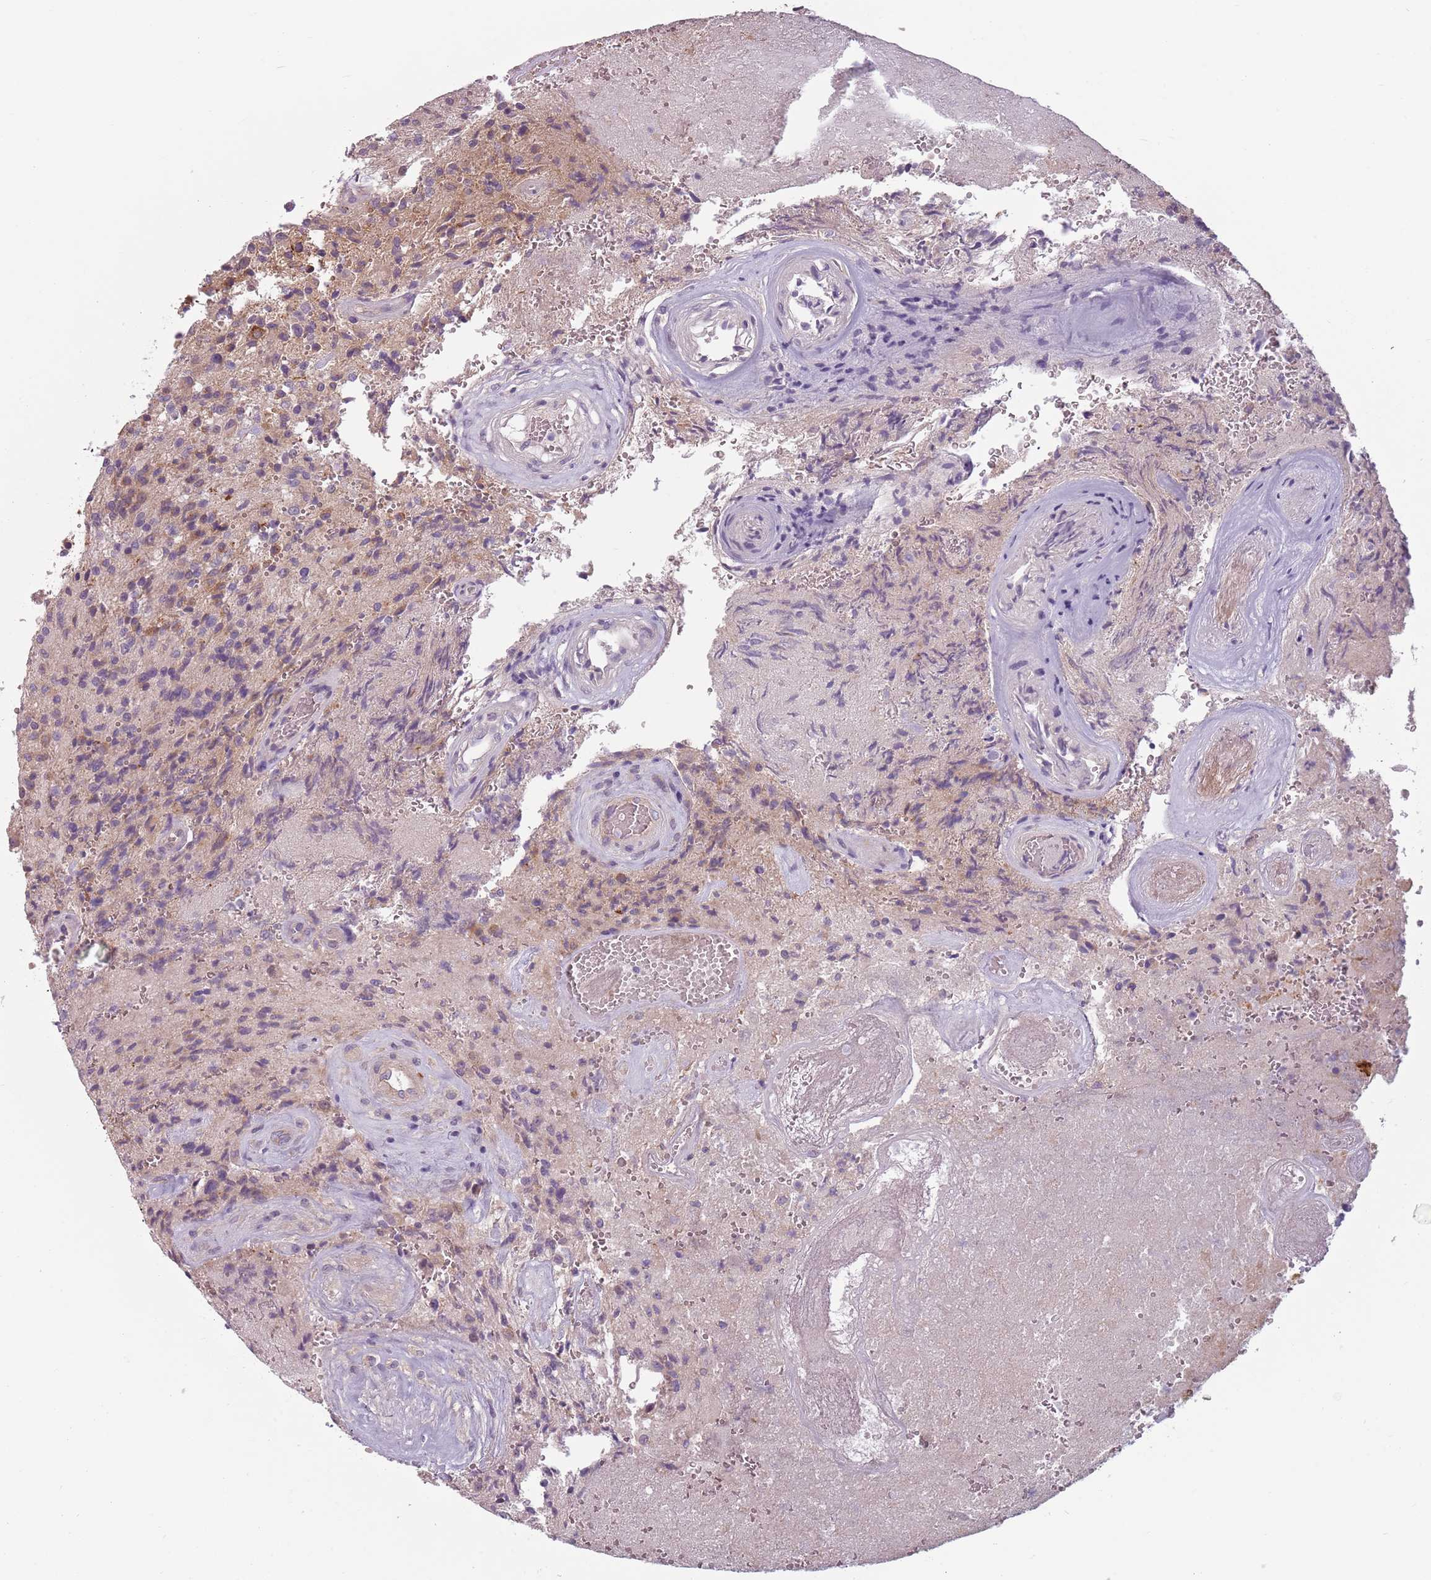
{"staining": {"intensity": "weak", "quantity": "<25%", "location": "cytoplasmic/membranous,nuclear"}, "tissue": "glioma", "cell_type": "Tumor cells", "image_type": "cancer", "snomed": [{"axis": "morphology", "description": "Normal tissue, NOS"}, {"axis": "morphology", "description": "Glioma, malignant, High grade"}, {"axis": "topography", "description": "Cerebral cortex"}], "caption": "High power microscopy histopathology image of an immunohistochemistry photomicrograph of malignant glioma (high-grade), revealing no significant positivity in tumor cells. (DAB (3,3'-diaminobenzidine) immunohistochemistry (IHC) visualized using brightfield microscopy, high magnification).", "gene": "TLCD2", "patient": {"sex": "male", "age": 56}}